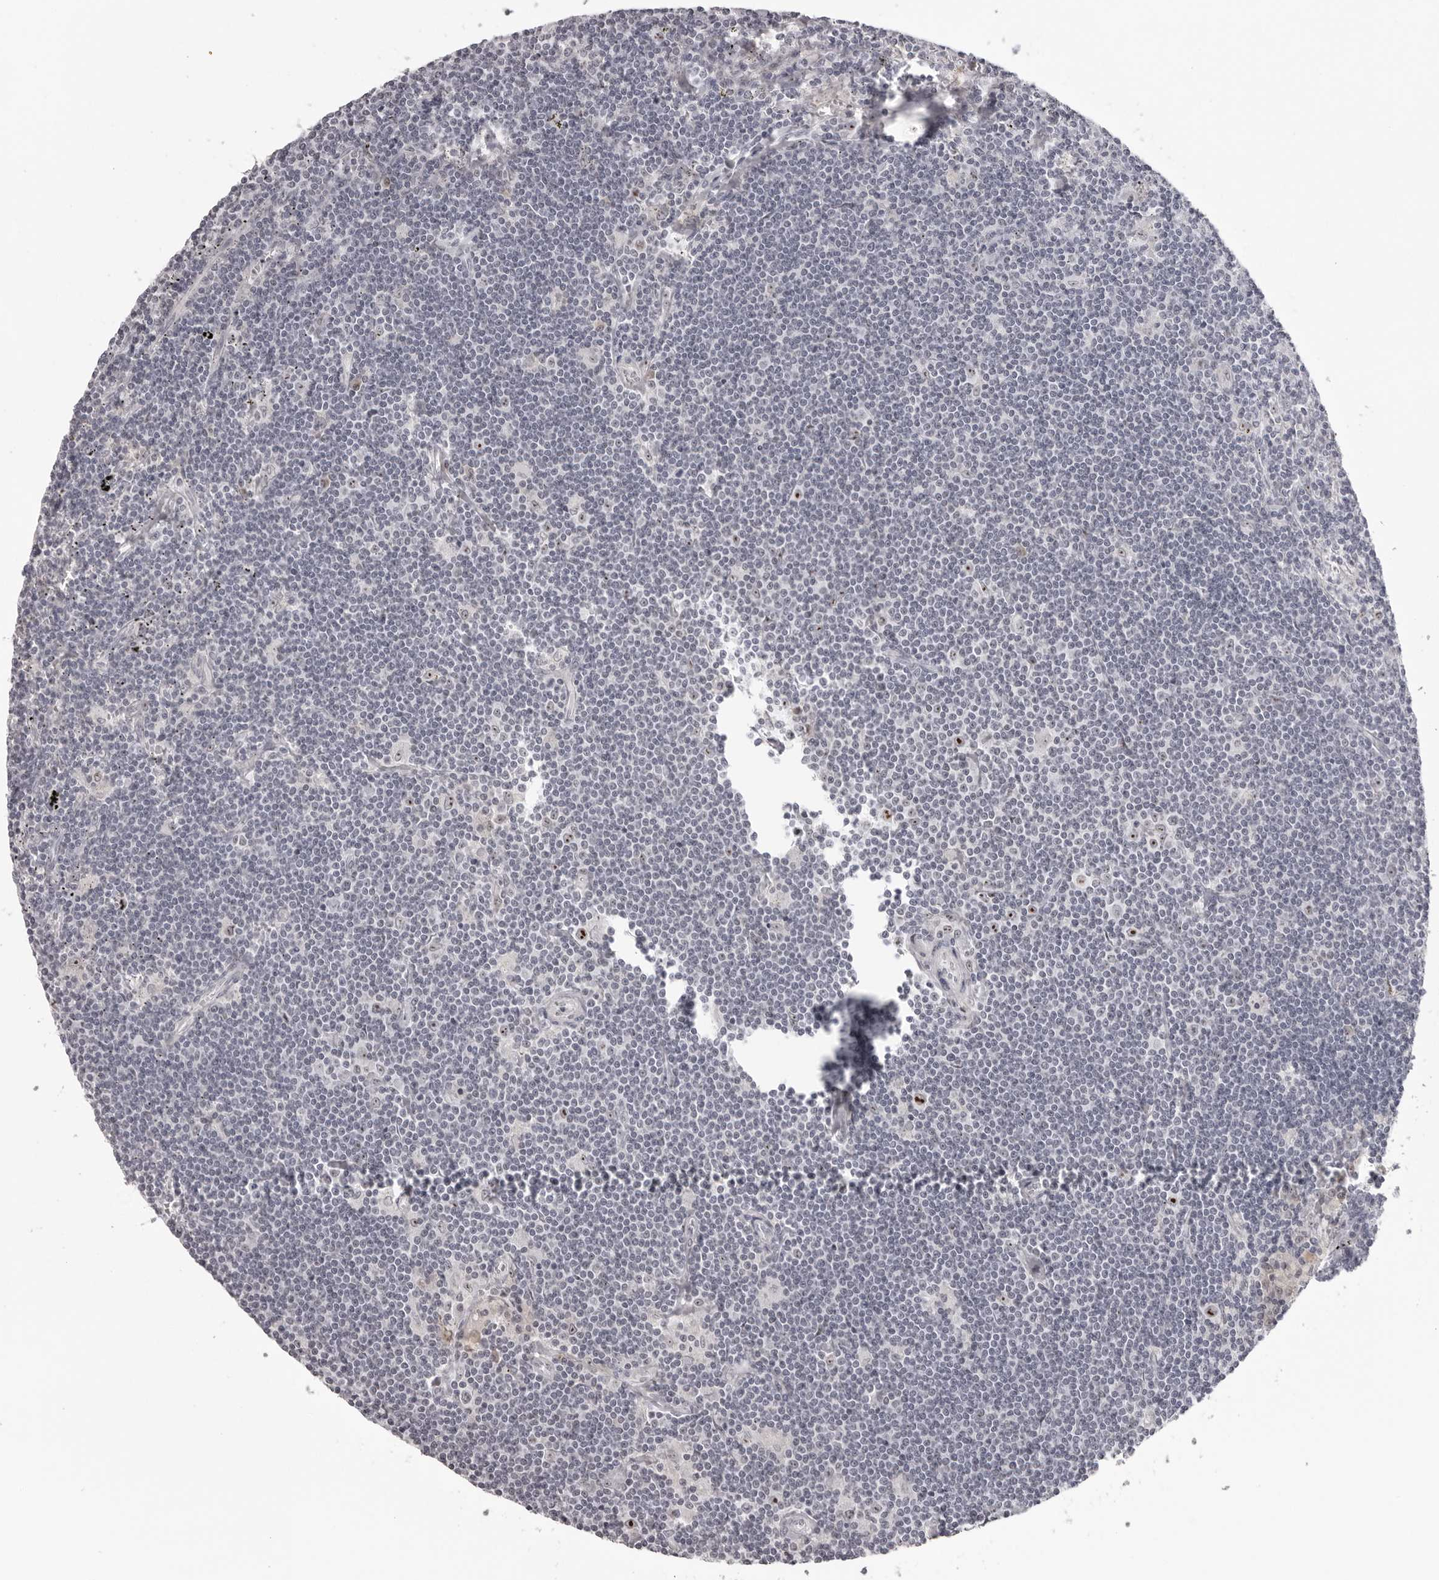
{"staining": {"intensity": "moderate", "quantity": "<25%", "location": "nuclear"}, "tissue": "lymphoma", "cell_type": "Tumor cells", "image_type": "cancer", "snomed": [{"axis": "morphology", "description": "Malignant lymphoma, non-Hodgkin's type, Low grade"}, {"axis": "topography", "description": "Spleen"}], "caption": "Protein staining of lymphoma tissue demonstrates moderate nuclear staining in about <25% of tumor cells. The staining is performed using DAB brown chromogen to label protein expression. The nuclei are counter-stained blue using hematoxylin.", "gene": "HELZ", "patient": {"sex": "male", "age": 76}}